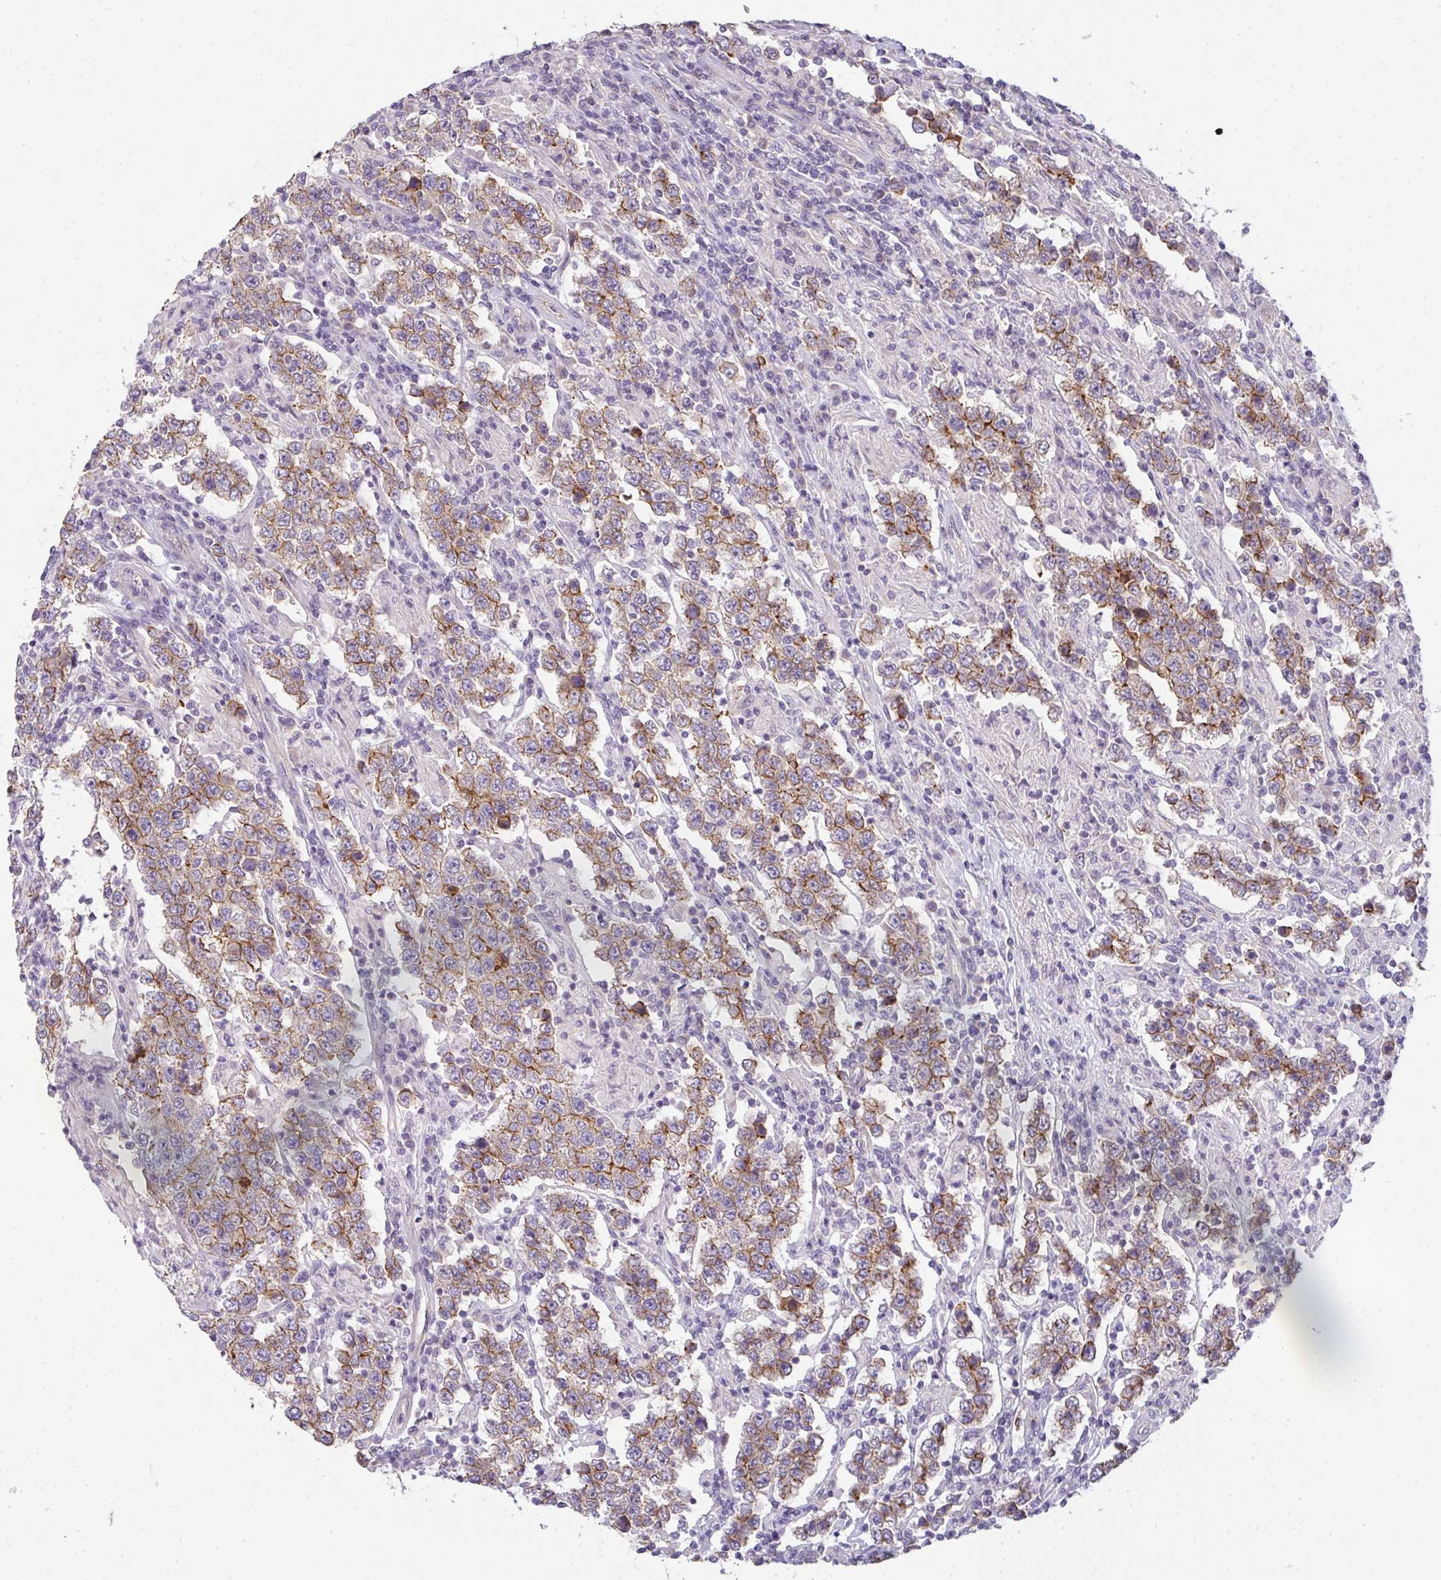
{"staining": {"intensity": "moderate", "quantity": "25%-75%", "location": "cytoplasmic/membranous"}, "tissue": "testis cancer", "cell_type": "Tumor cells", "image_type": "cancer", "snomed": [{"axis": "morphology", "description": "Normal tissue, NOS"}, {"axis": "morphology", "description": "Urothelial carcinoma, High grade"}, {"axis": "morphology", "description": "Seminoma, NOS"}, {"axis": "morphology", "description": "Carcinoma, Embryonal, NOS"}, {"axis": "topography", "description": "Urinary bladder"}, {"axis": "topography", "description": "Testis"}], "caption": "Tumor cells display medium levels of moderate cytoplasmic/membranous positivity in approximately 25%-75% of cells in human testis cancer. (DAB = brown stain, brightfield microscopy at high magnification).", "gene": "FILIP1", "patient": {"sex": "male", "age": 41}}